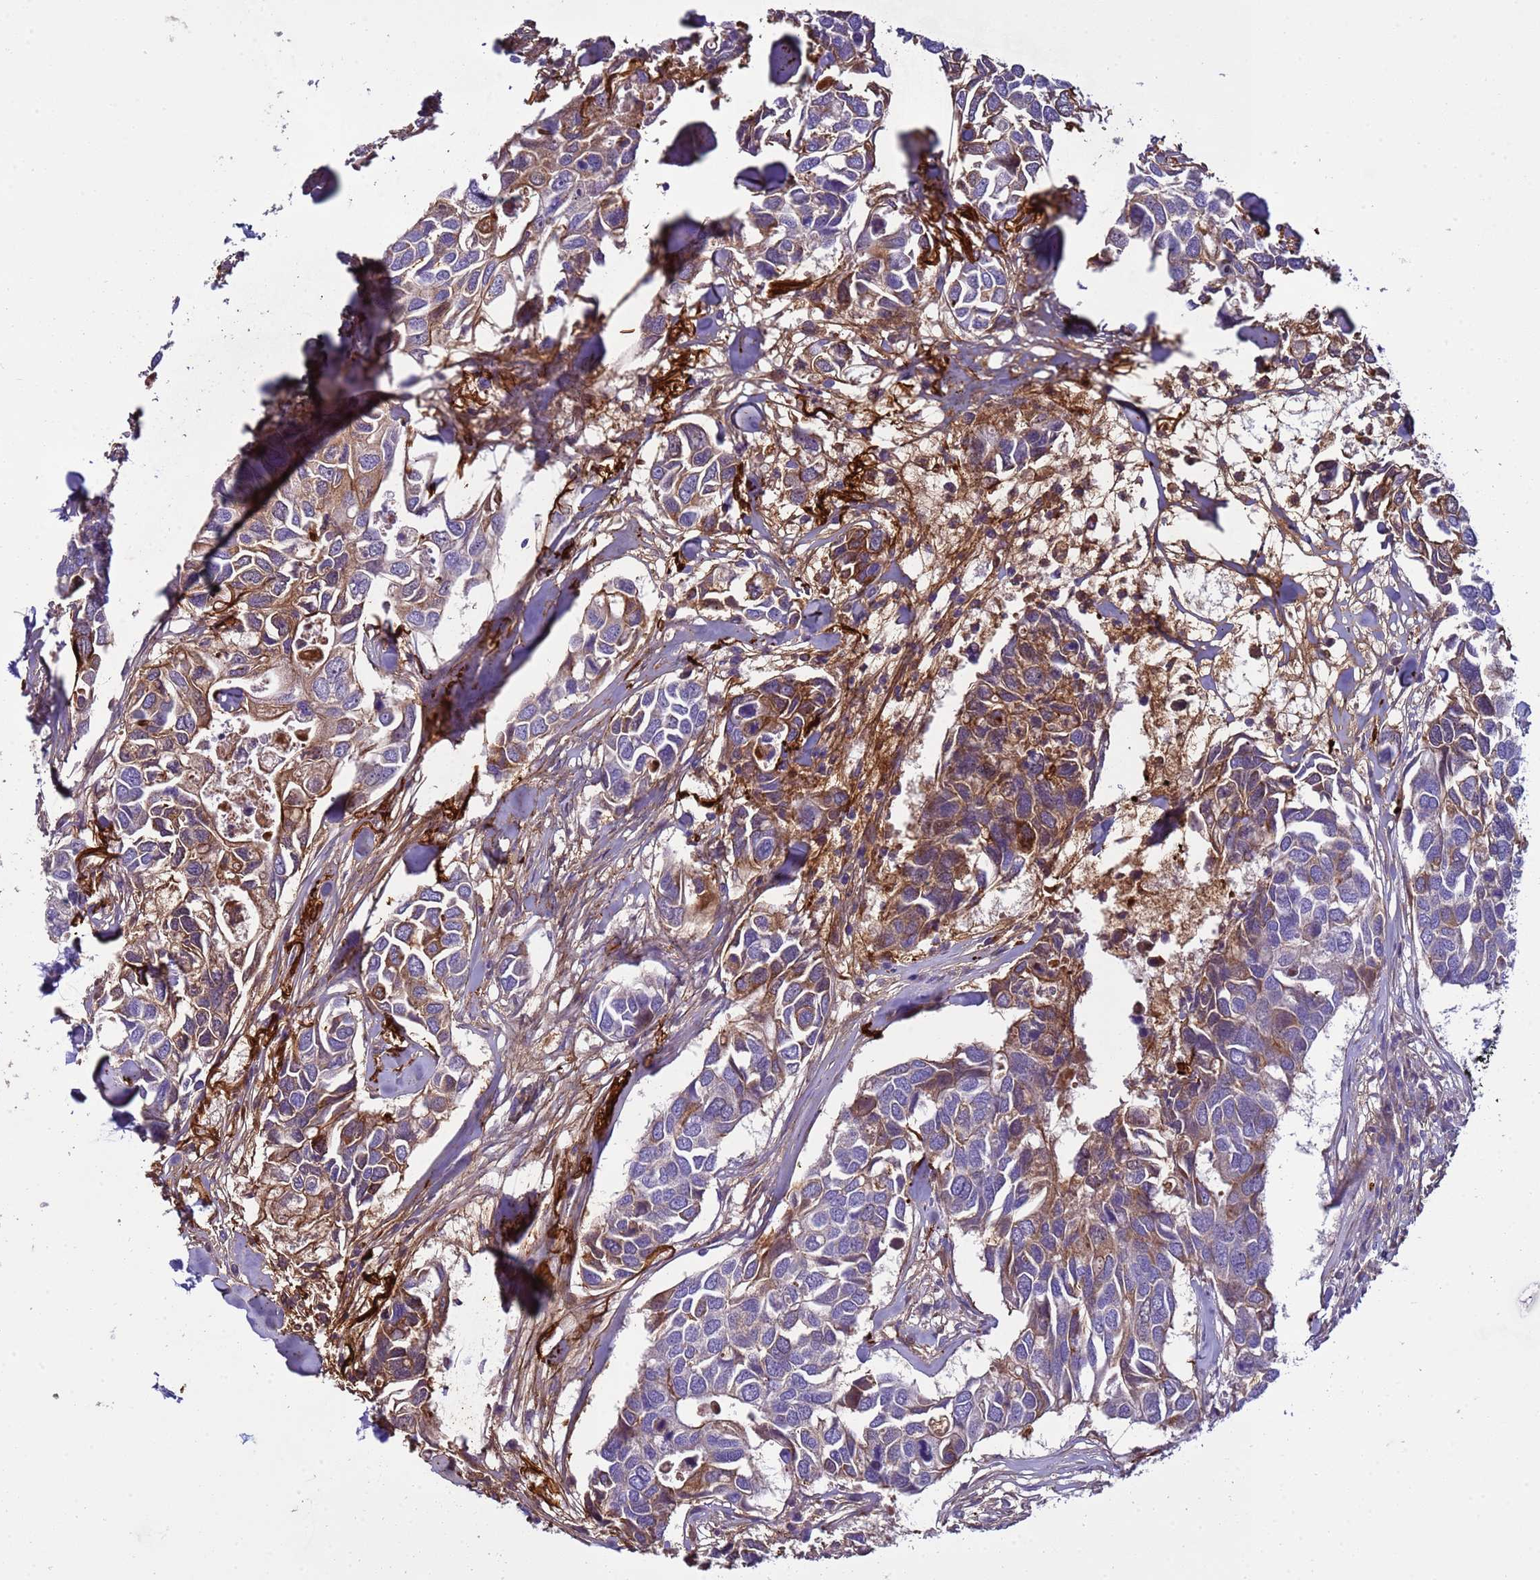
{"staining": {"intensity": "moderate", "quantity": "<25%", "location": "cytoplasmic/membranous"}, "tissue": "breast cancer", "cell_type": "Tumor cells", "image_type": "cancer", "snomed": [{"axis": "morphology", "description": "Duct carcinoma"}, {"axis": "topography", "description": "Breast"}], "caption": "Intraductal carcinoma (breast) tissue exhibits moderate cytoplasmic/membranous positivity in approximately <25% of tumor cells", "gene": "TRIM51", "patient": {"sex": "female", "age": 83}}